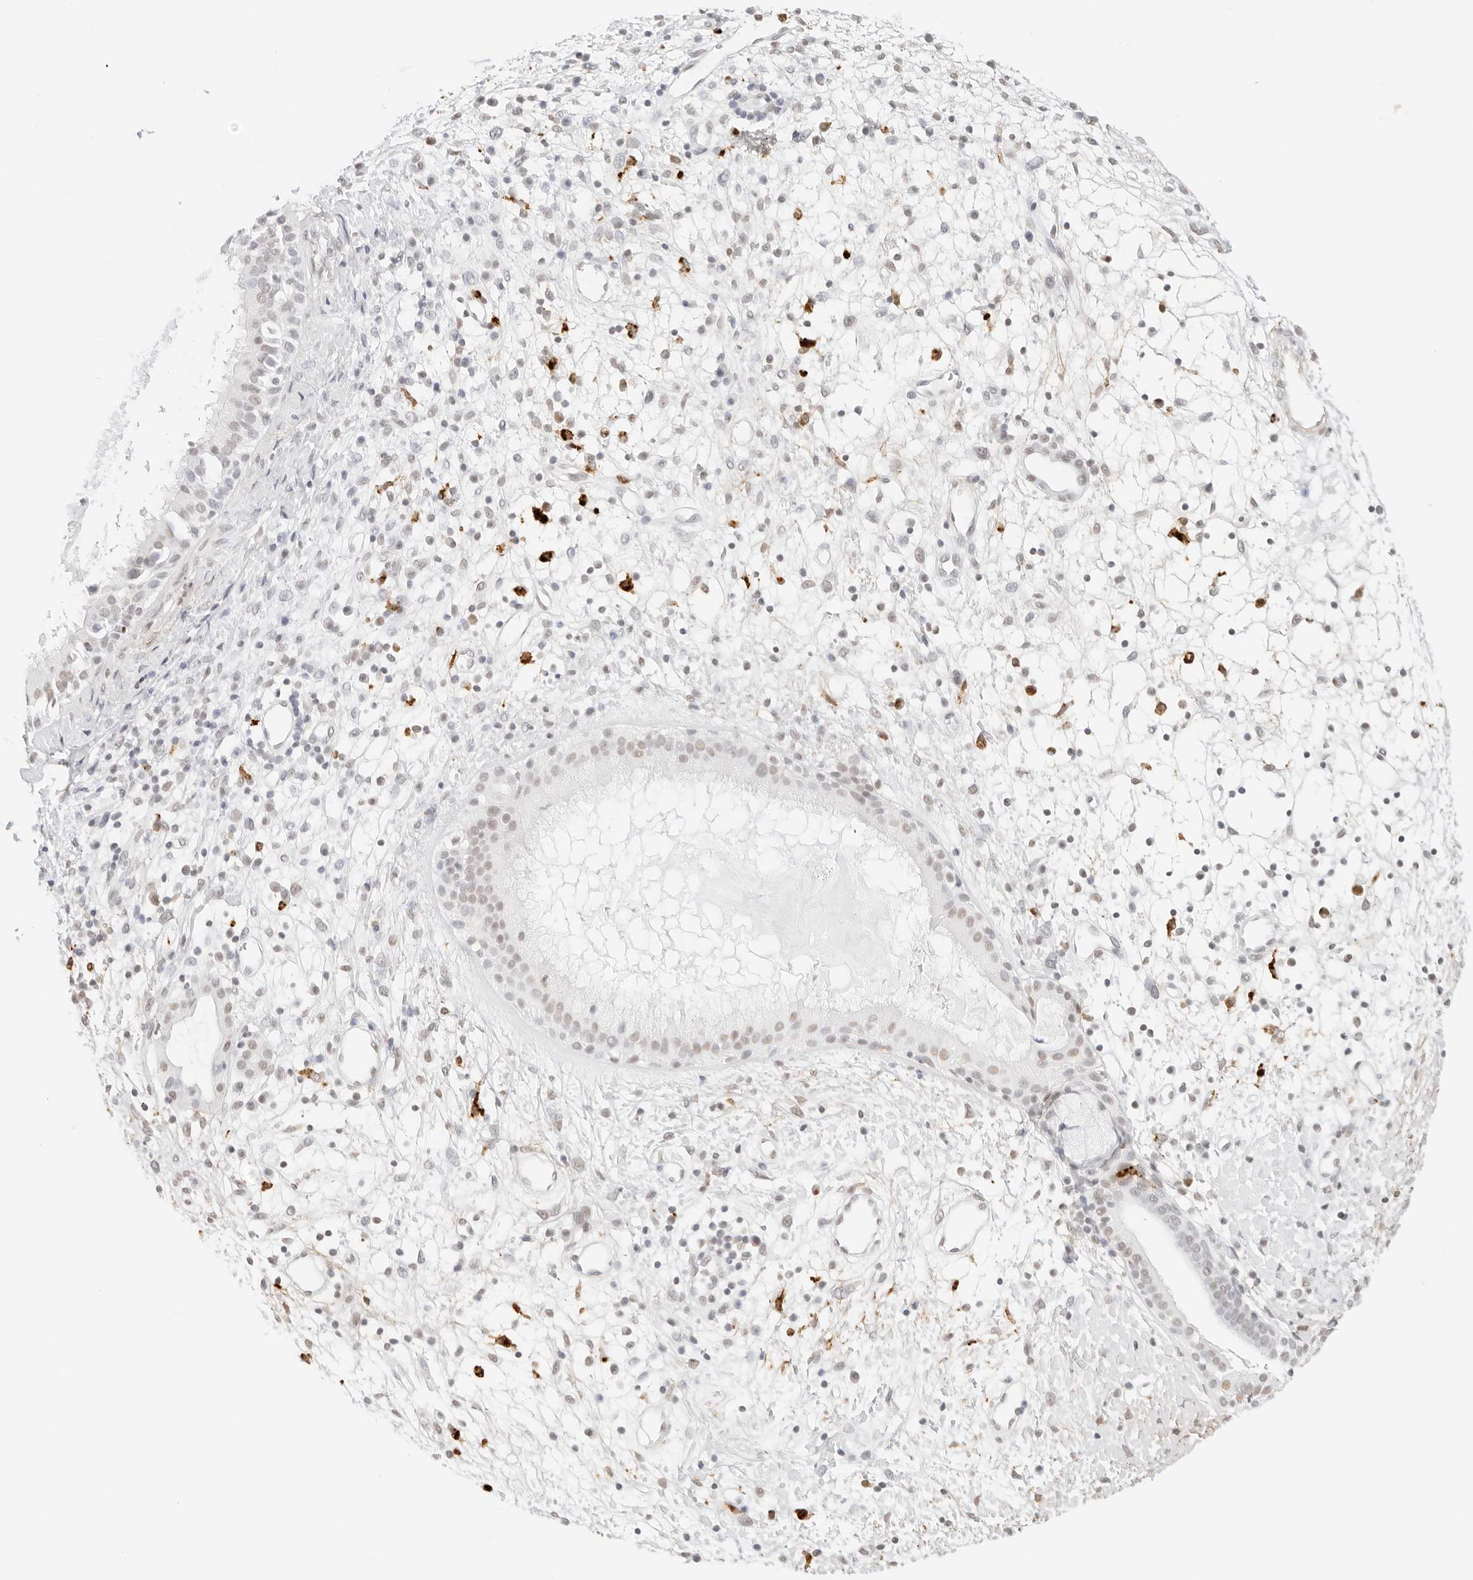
{"staining": {"intensity": "weak", "quantity": "<25%", "location": "nuclear"}, "tissue": "nasopharynx", "cell_type": "Respiratory epithelial cells", "image_type": "normal", "snomed": [{"axis": "morphology", "description": "Normal tissue, NOS"}, {"axis": "topography", "description": "Nasopharynx"}], "caption": "IHC micrograph of normal nasopharynx: human nasopharynx stained with DAB (3,3'-diaminobenzidine) reveals no significant protein positivity in respiratory epithelial cells. Brightfield microscopy of IHC stained with DAB (3,3'-diaminobenzidine) (brown) and hematoxylin (blue), captured at high magnification.", "gene": "FBLN5", "patient": {"sex": "male", "age": 22}}